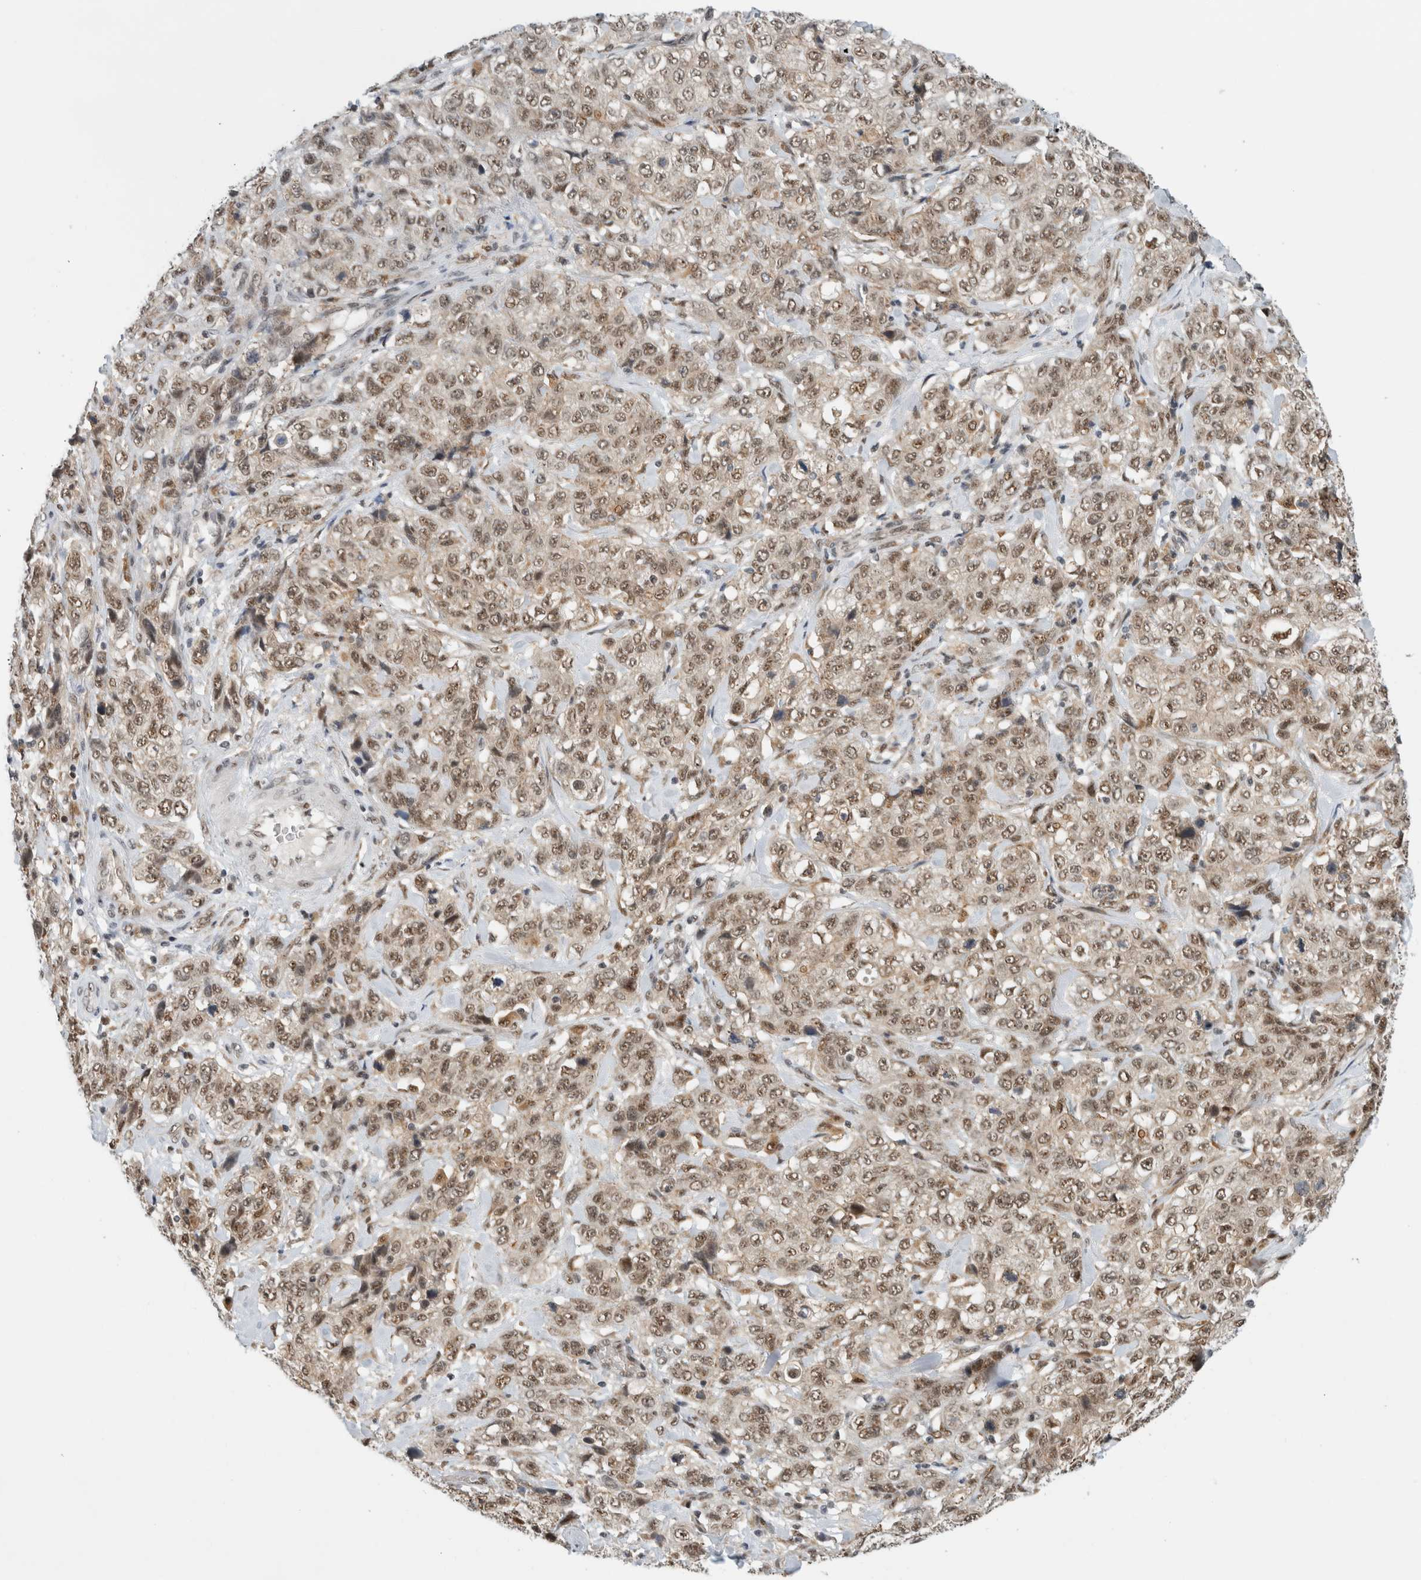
{"staining": {"intensity": "moderate", "quantity": ">75%", "location": "nuclear"}, "tissue": "stomach cancer", "cell_type": "Tumor cells", "image_type": "cancer", "snomed": [{"axis": "morphology", "description": "Adenocarcinoma, NOS"}, {"axis": "topography", "description": "Stomach"}], "caption": "IHC micrograph of neoplastic tissue: human adenocarcinoma (stomach) stained using immunohistochemistry exhibits medium levels of moderate protein expression localized specifically in the nuclear of tumor cells, appearing as a nuclear brown color.", "gene": "NCAPG2", "patient": {"sex": "male", "age": 48}}